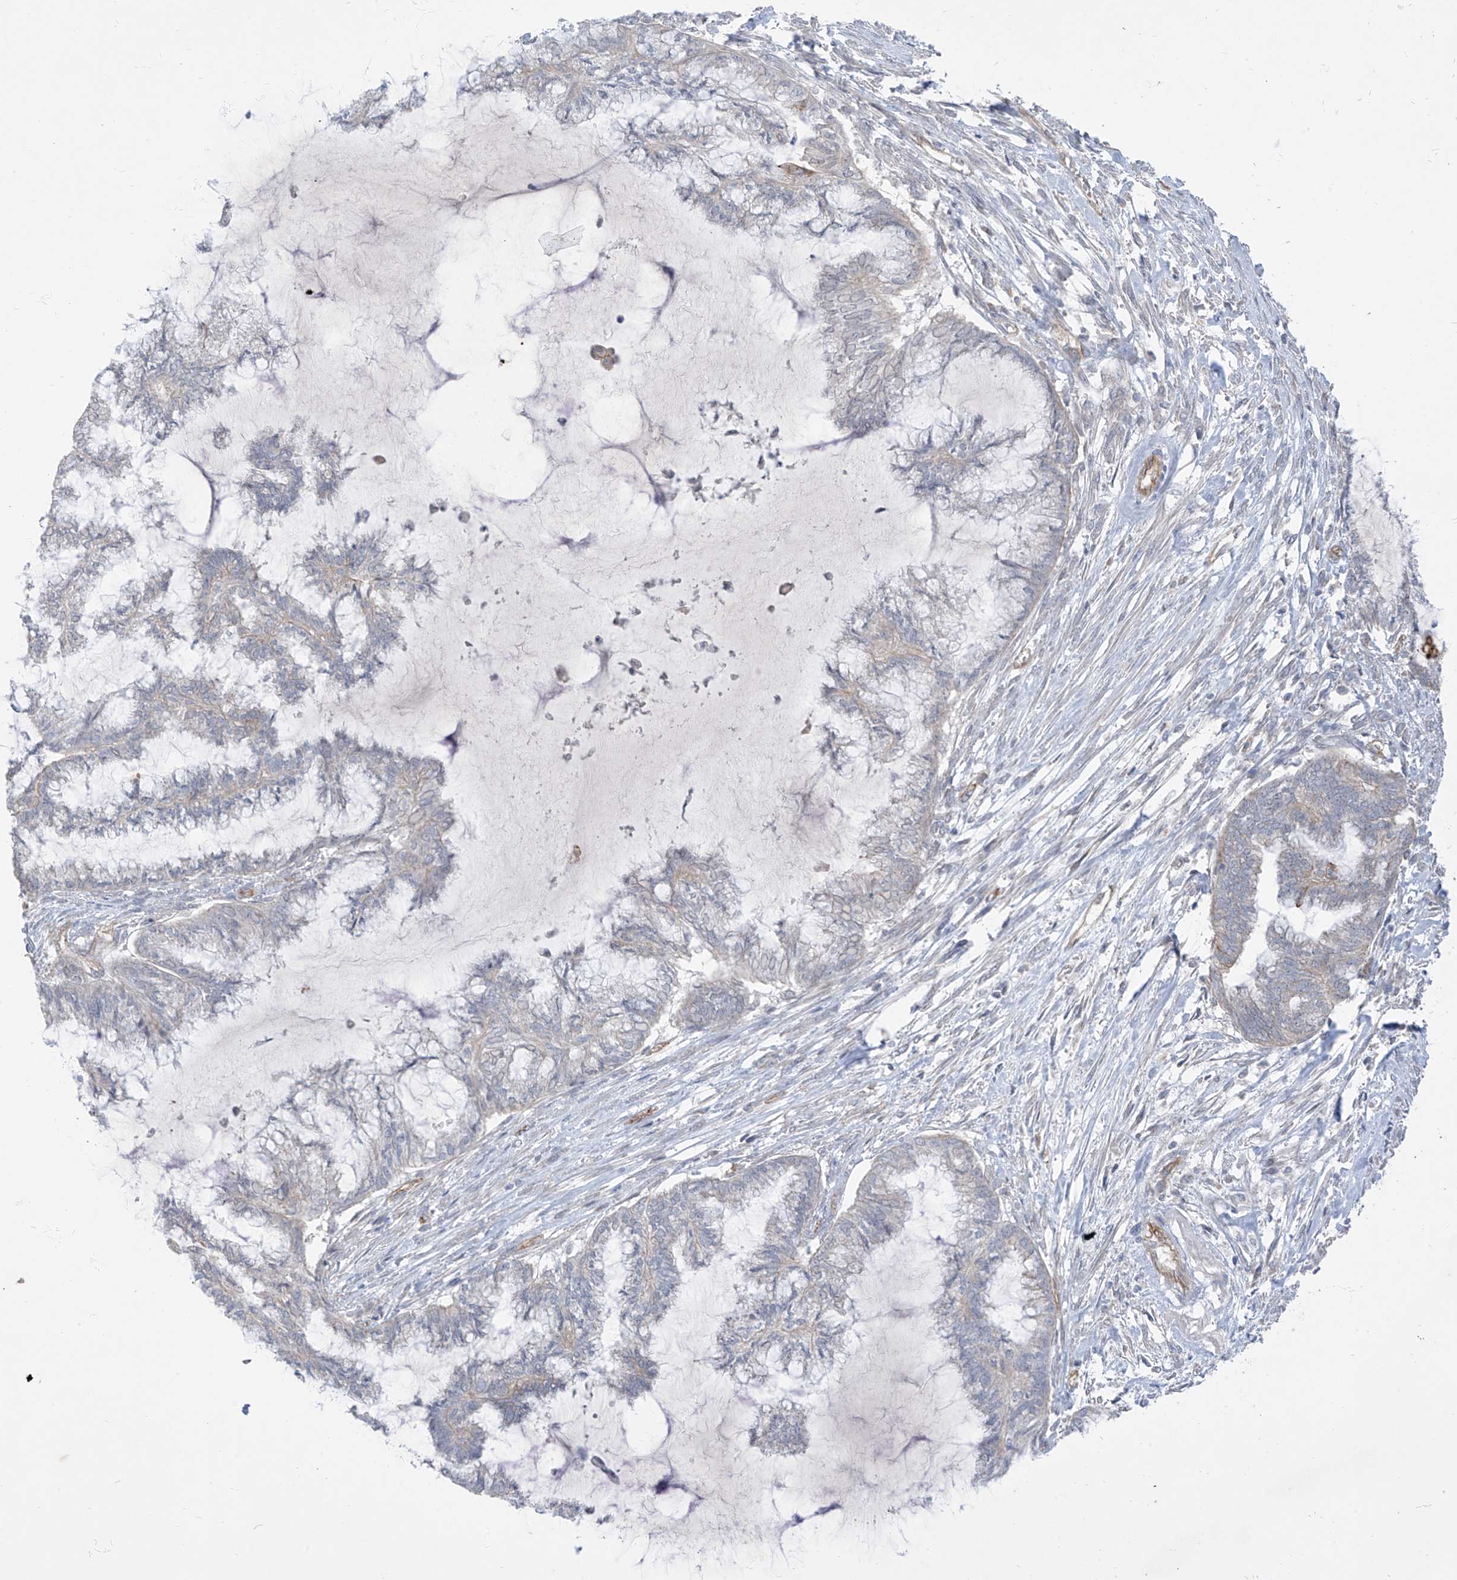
{"staining": {"intensity": "negative", "quantity": "none", "location": "none"}, "tissue": "endometrial cancer", "cell_type": "Tumor cells", "image_type": "cancer", "snomed": [{"axis": "morphology", "description": "Adenocarcinoma, NOS"}, {"axis": "topography", "description": "Endometrium"}], "caption": "This image is of endometrial adenocarcinoma stained with IHC to label a protein in brown with the nuclei are counter-stained blue. There is no staining in tumor cells.", "gene": "EPHX4", "patient": {"sex": "female", "age": 86}}